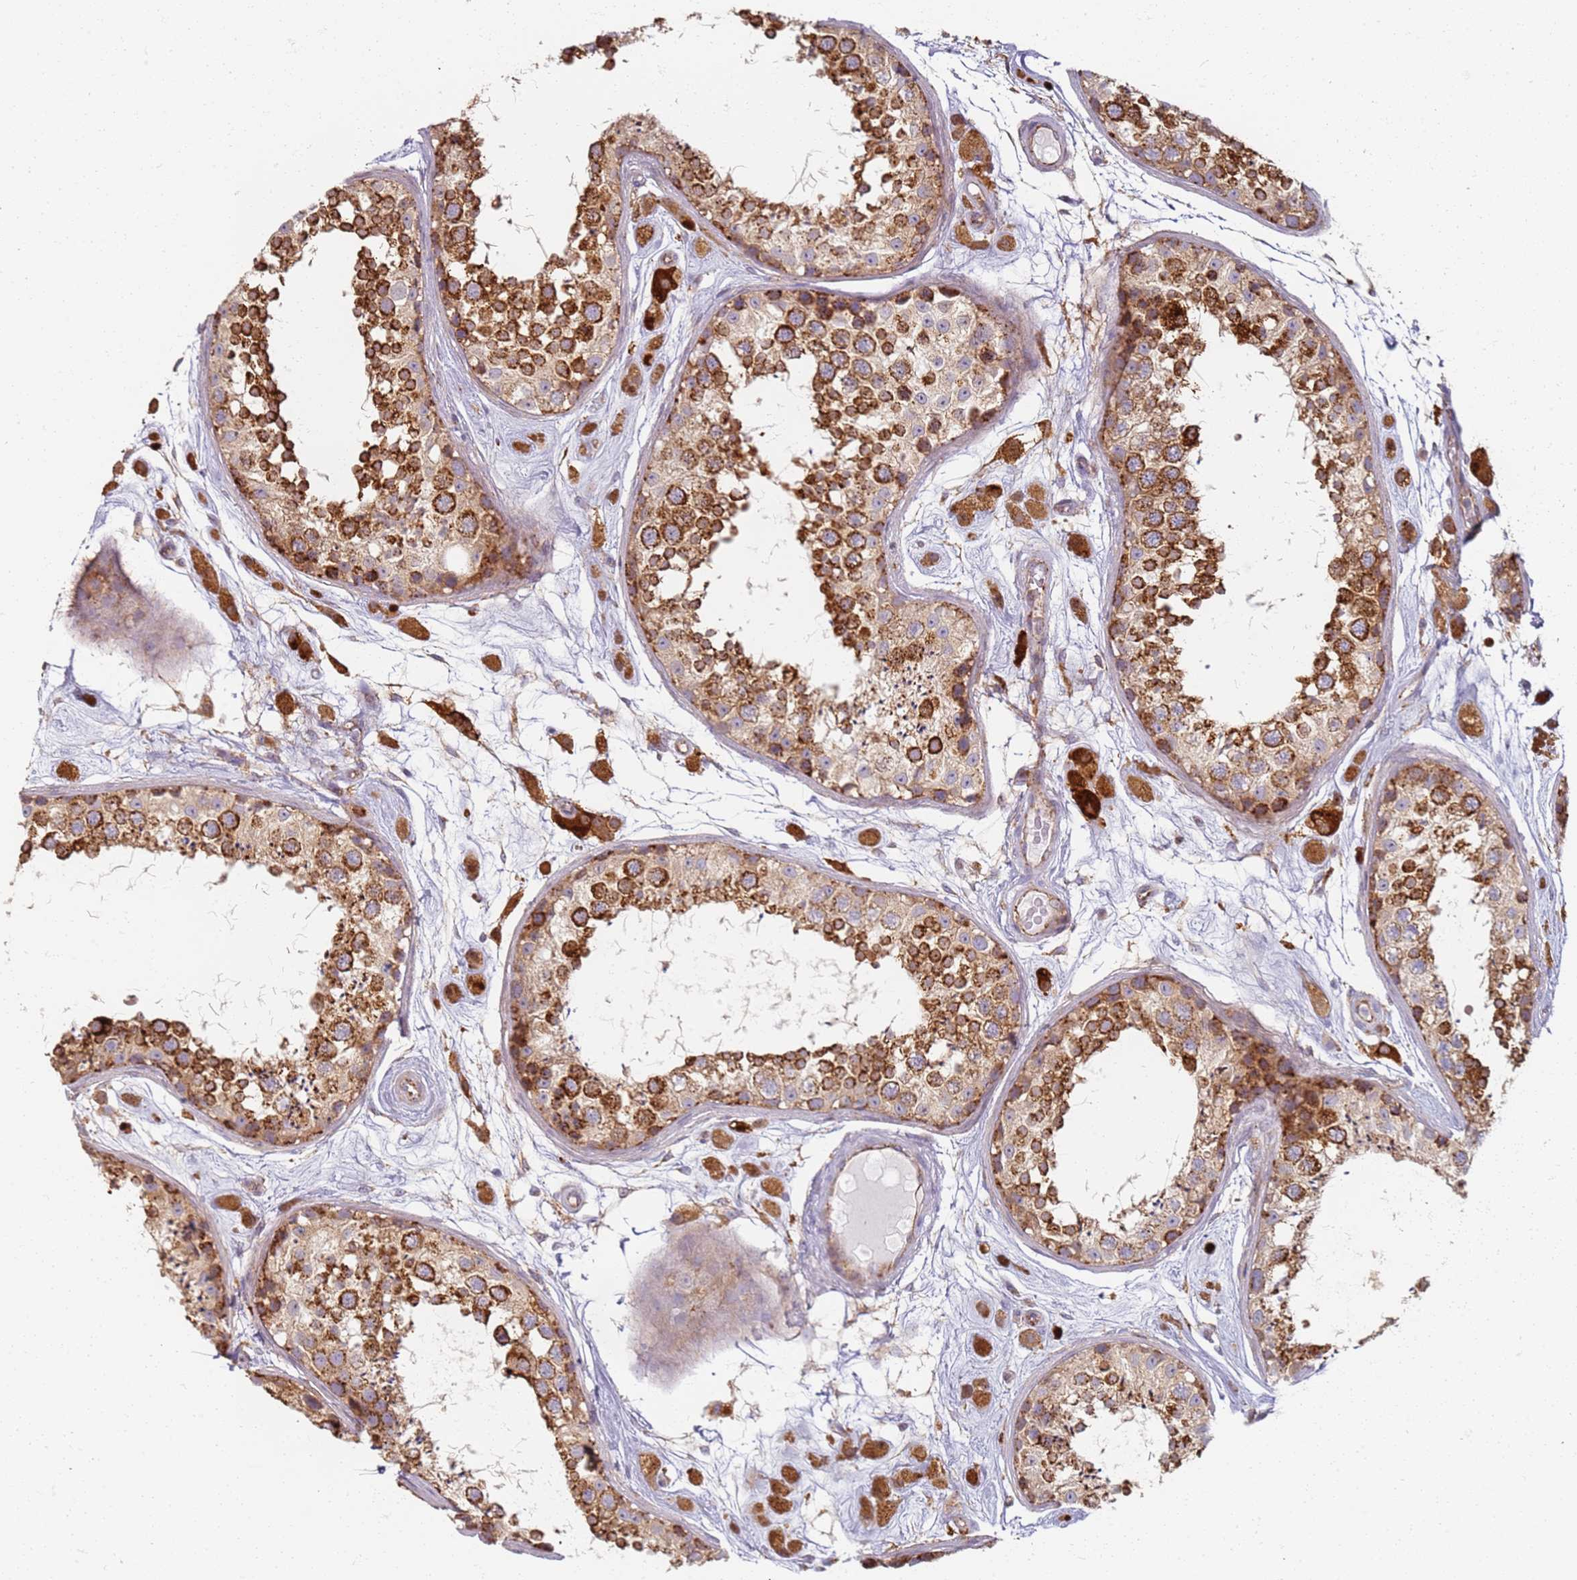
{"staining": {"intensity": "strong", "quantity": "25%-75%", "location": "cytoplasmic/membranous"}, "tissue": "testis", "cell_type": "Cells in seminiferous ducts", "image_type": "normal", "snomed": [{"axis": "morphology", "description": "Normal tissue, NOS"}, {"axis": "topography", "description": "Testis"}], "caption": "The histopathology image shows staining of unremarkable testis, revealing strong cytoplasmic/membranous protein staining (brown color) within cells in seminiferous ducts.", "gene": "PROKR2", "patient": {"sex": "male", "age": 25}}